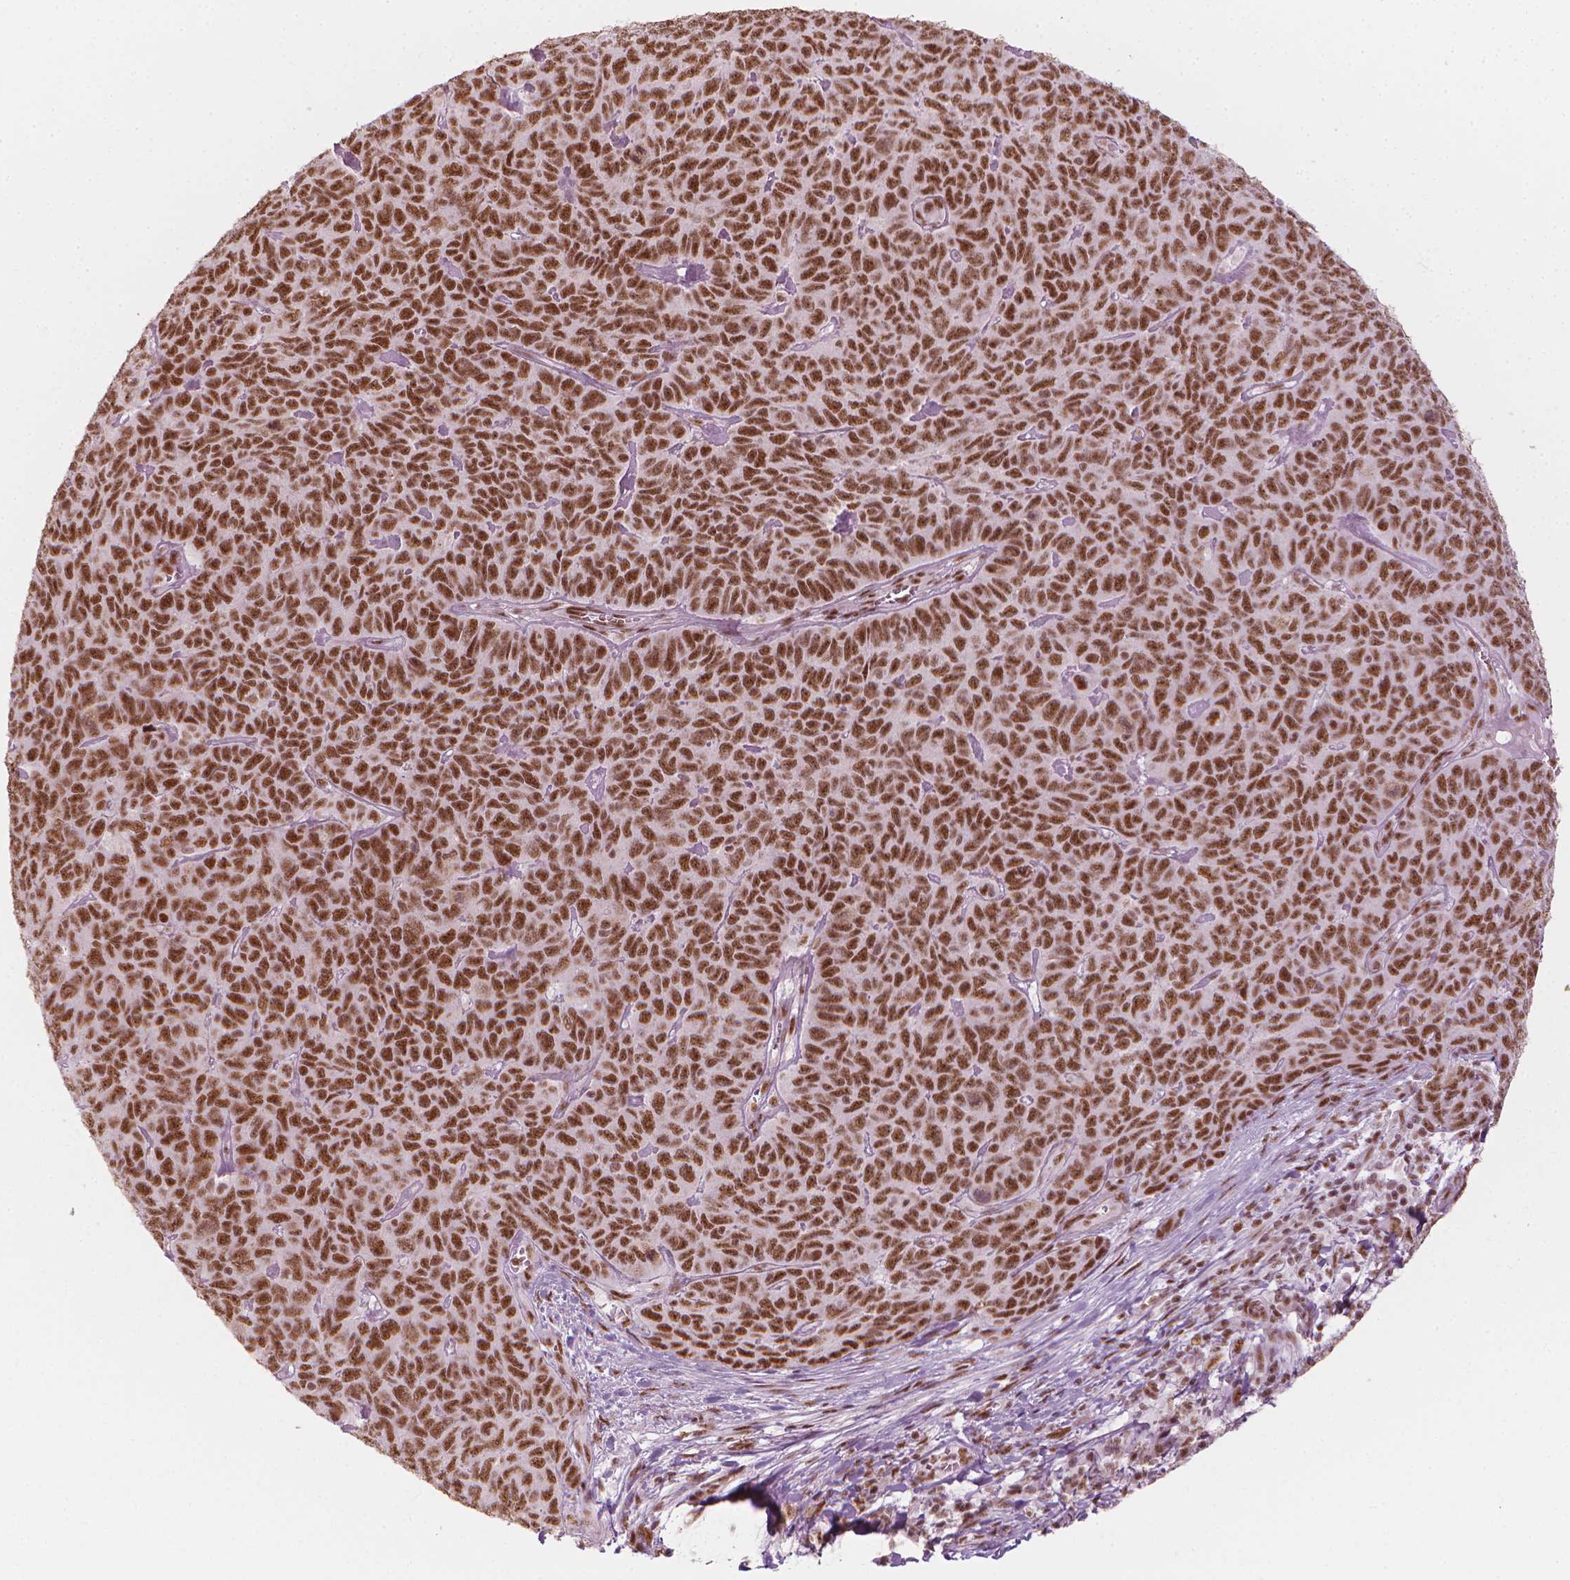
{"staining": {"intensity": "moderate", "quantity": ">75%", "location": "nuclear"}, "tissue": "skin cancer", "cell_type": "Tumor cells", "image_type": "cancer", "snomed": [{"axis": "morphology", "description": "Squamous cell carcinoma, NOS"}, {"axis": "topography", "description": "Skin"}, {"axis": "topography", "description": "Anal"}], "caption": "Tumor cells display medium levels of moderate nuclear positivity in about >75% of cells in human skin cancer. Immunohistochemistry stains the protein in brown and the nuclei are stained blue.", "gene": "ELF2", "patient": {"sex": "female", "age": 51}}